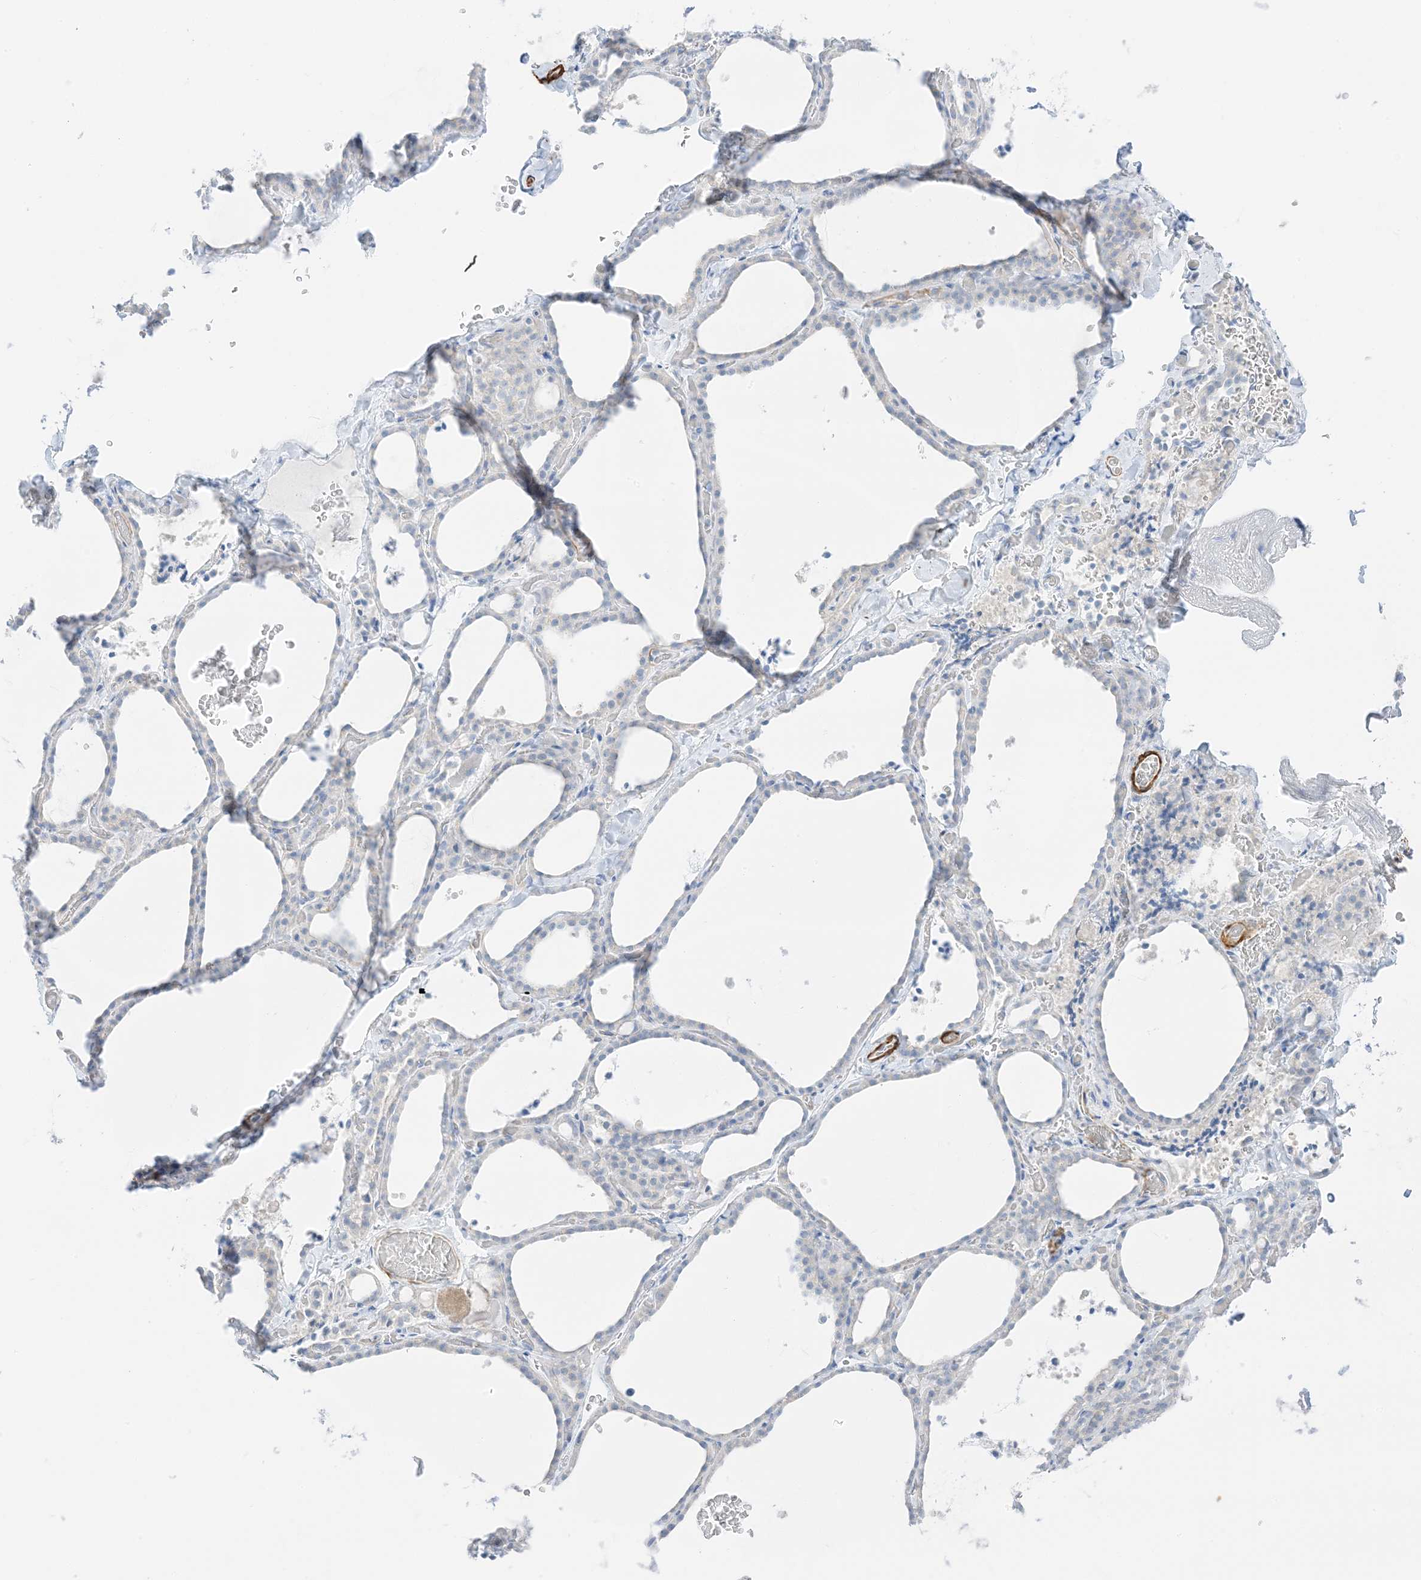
{"staining": {"intensity": "negative", "quantity": "none", "location": "none"}, "tissue": "thyroid gland", "cell_type": "Glandular cells", "image_type": "normal", "snomed": [{"axis": "morphology", "description": "Normal tissue, NOS"}, {"axis": "topography", "description": "Thyroid gland"}], "caption": "Glandular cells show no significant expression in unremarkable thyroid gland. (DAB (3,3'-diaminobenzidine) immunohistochemistry (IHC), high magnification).", "gene": "SLC22A13", "patient": {"sex": "female", "age": 22}}